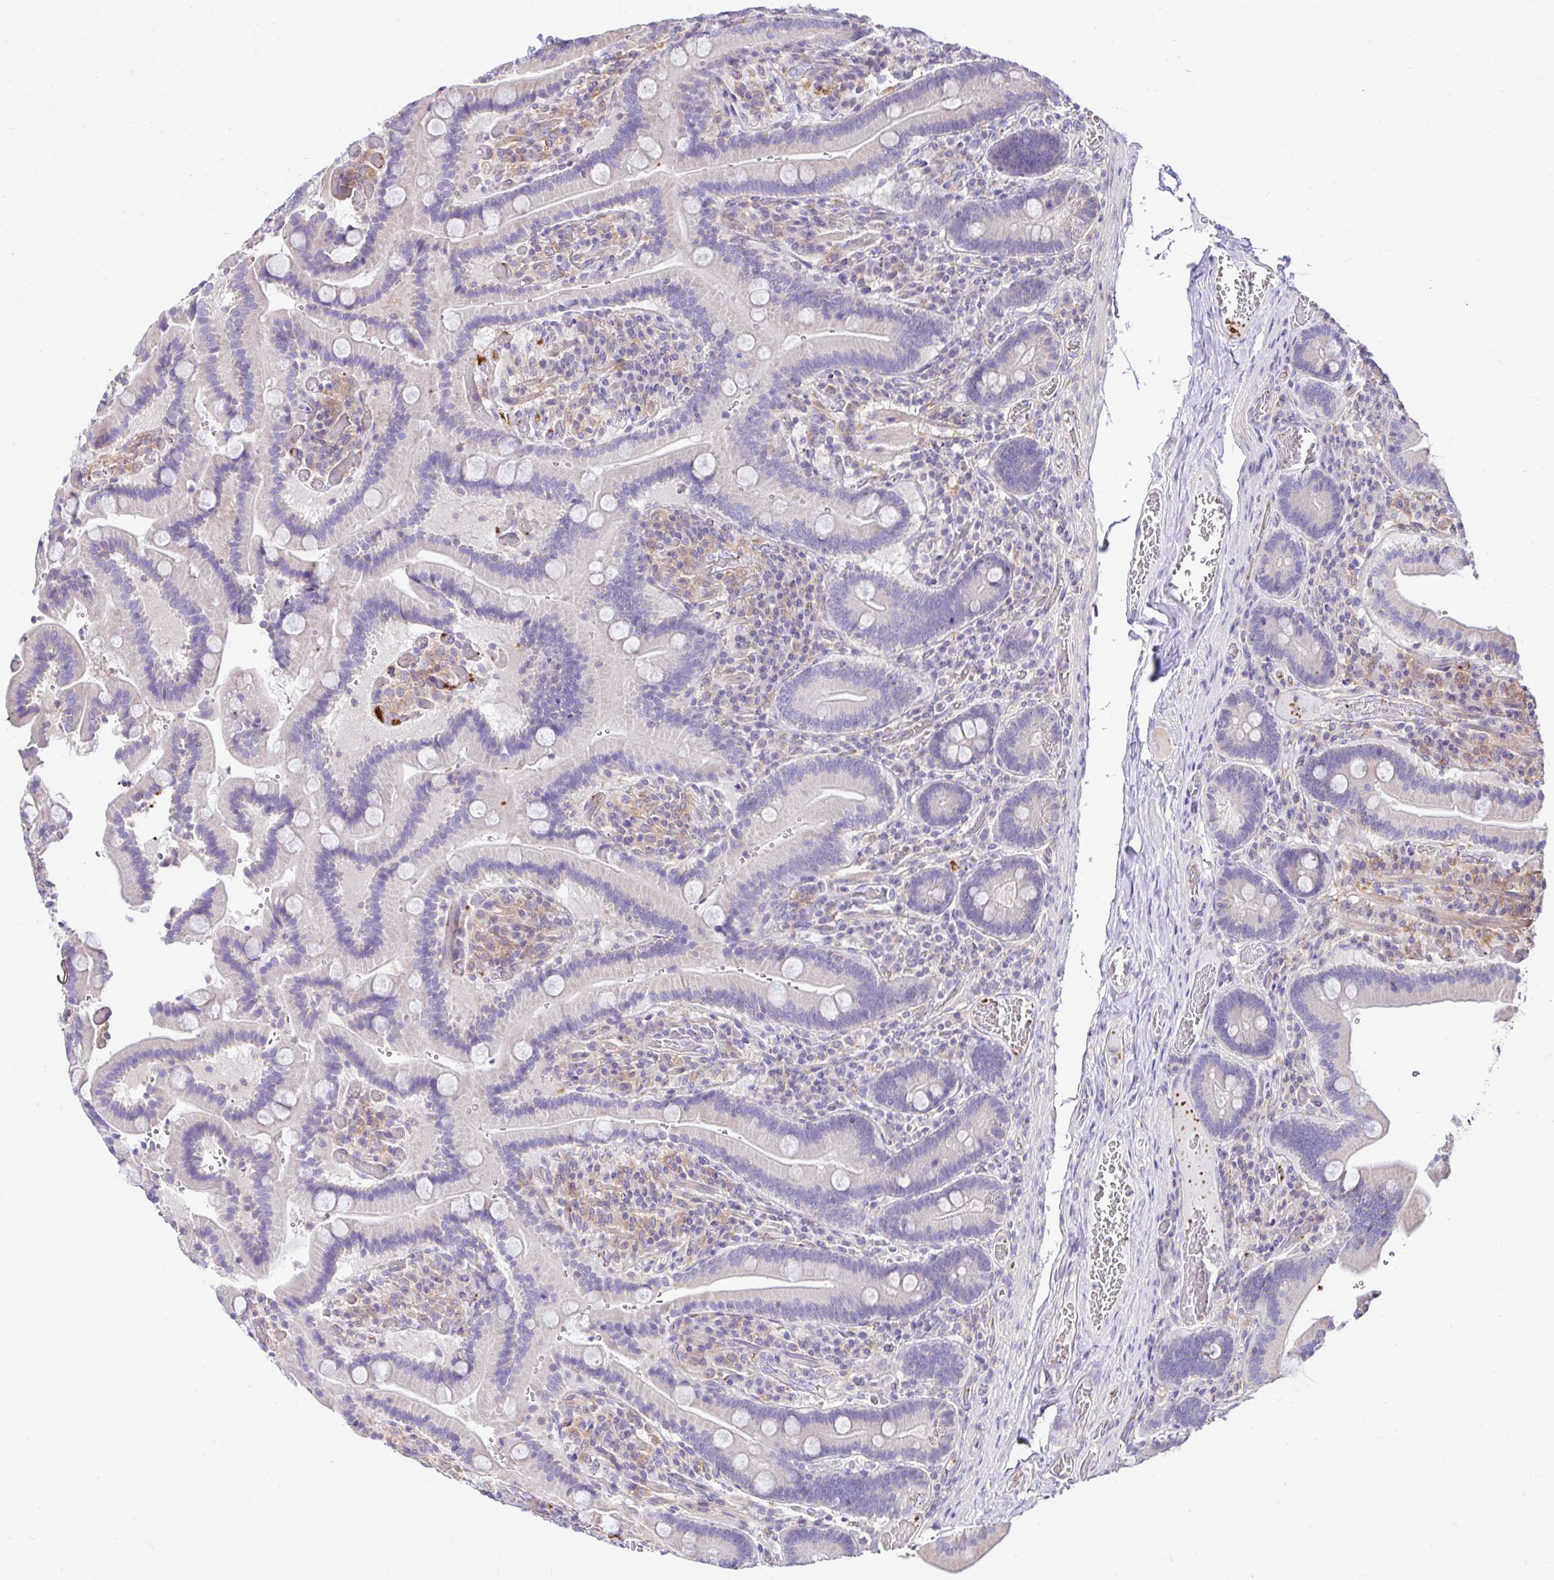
{"staining": {"intensity": "negative", "quantity": "none", "location": "none"}, "tissue": "duodenum", "cell_type": "Glandular cells", "image_type": "normal", "snomed": [{"axis": "morphology", "description": "Normal tissue, NOS"}, {"axis": "topography", "description": "Duodenum"}], "caption": "A photomicrograph of duodenum stained for a protein shows no brown staining in glandular cells. Brightfield microscopy of immunohistochemistry stained with DAB (3,3'-diaminobenzidine) (brown) and hematoxylin (blue), captured at high magnification.", "gene": "CCDC142", "patient": {"sex": "female", "age": 62}}